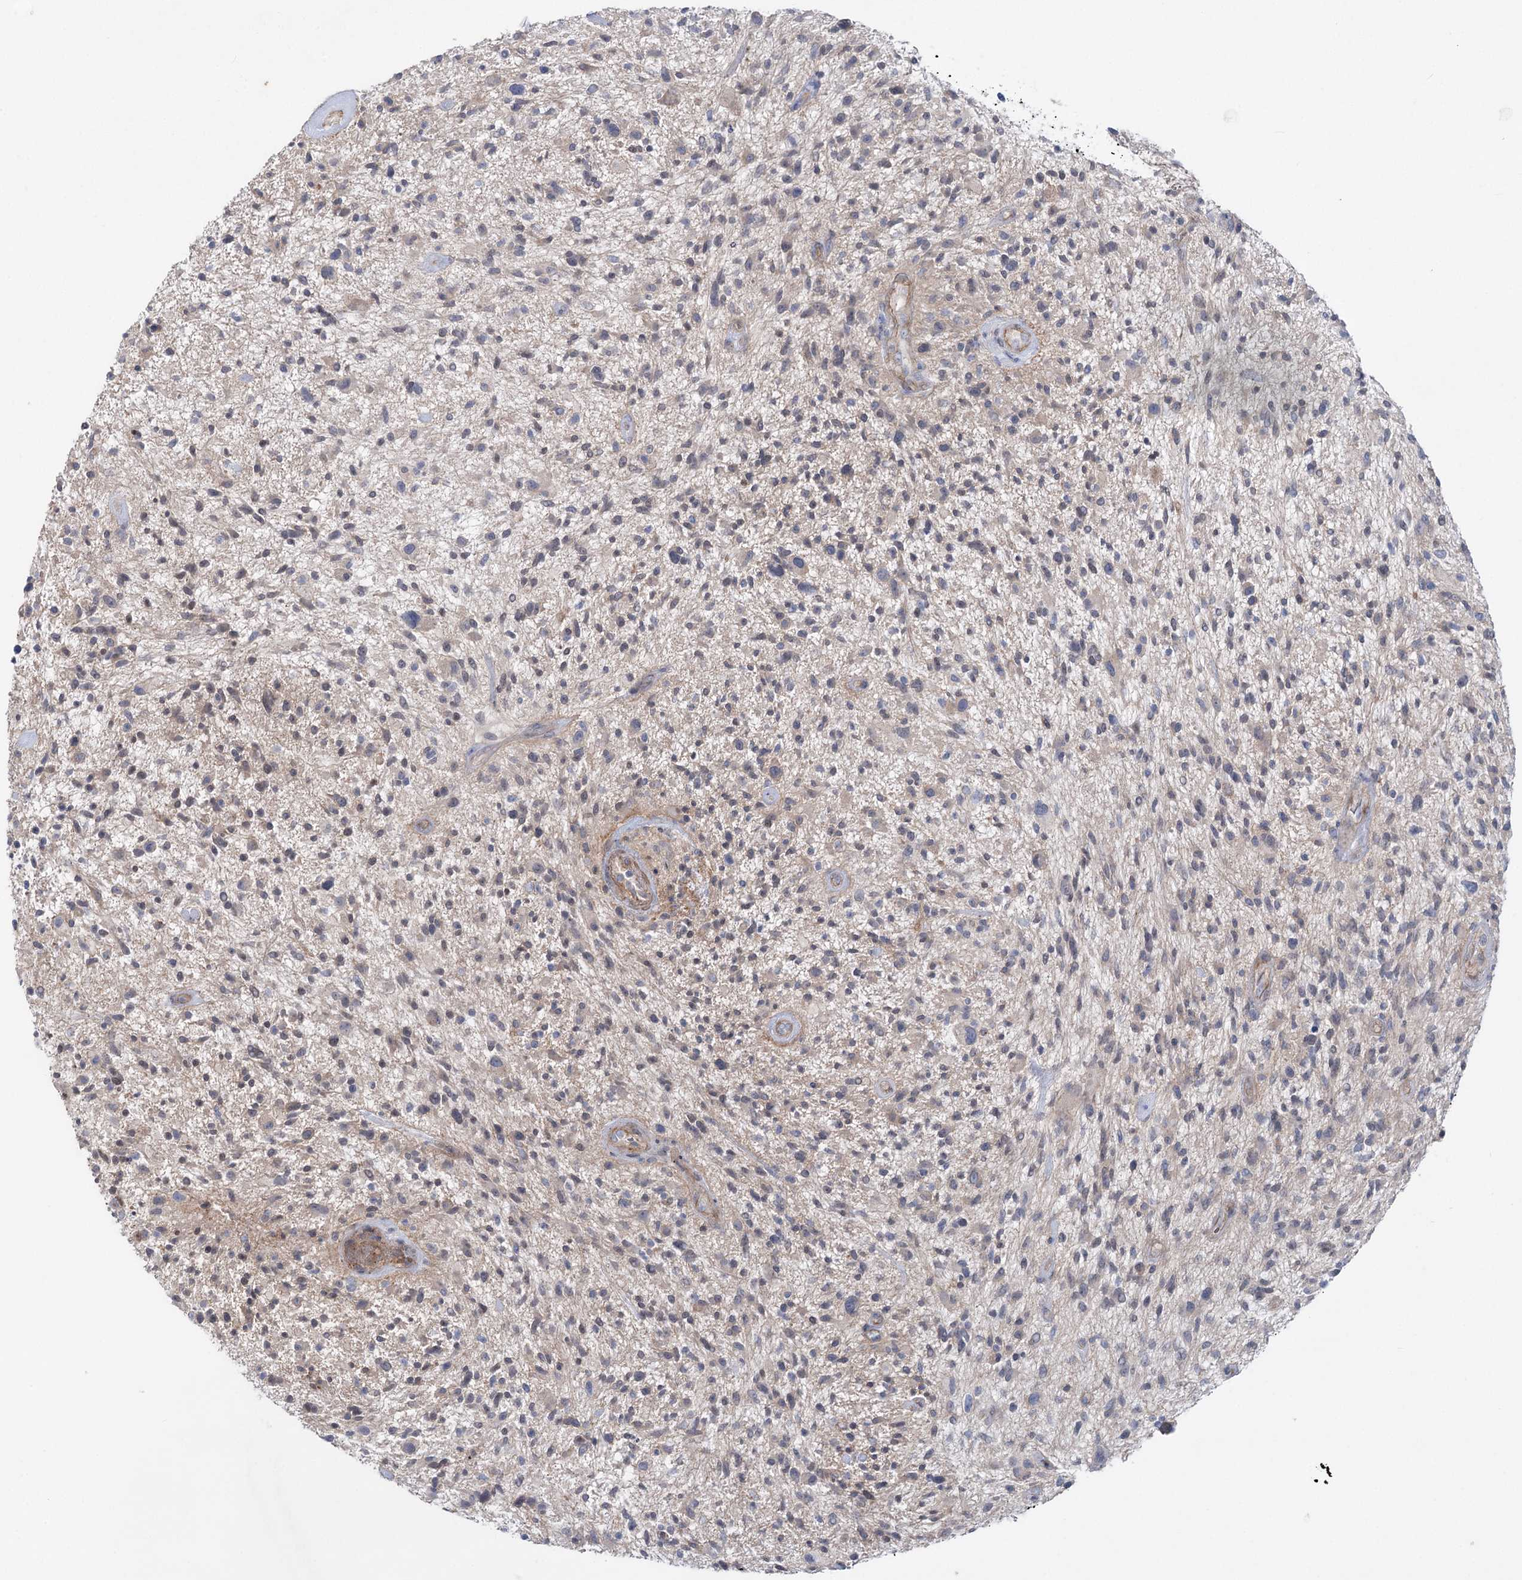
{"staining": {"intensity": "negative", "quantity": "none", "location": "none"}, "tissue": "glioma", "cell_type": "Tumor cells", "image_type": "cancer", "snomed": [{"axis": "morphology", "description": "Glioma, malignant, High grade"}, {"axis": "topography", "description": "Brain"}], "caption": "A micrograph of human glioma is negative for staining in tumor cells.", "gene": "LARP1B", "patient": {"sex": "male", "age": 47}}